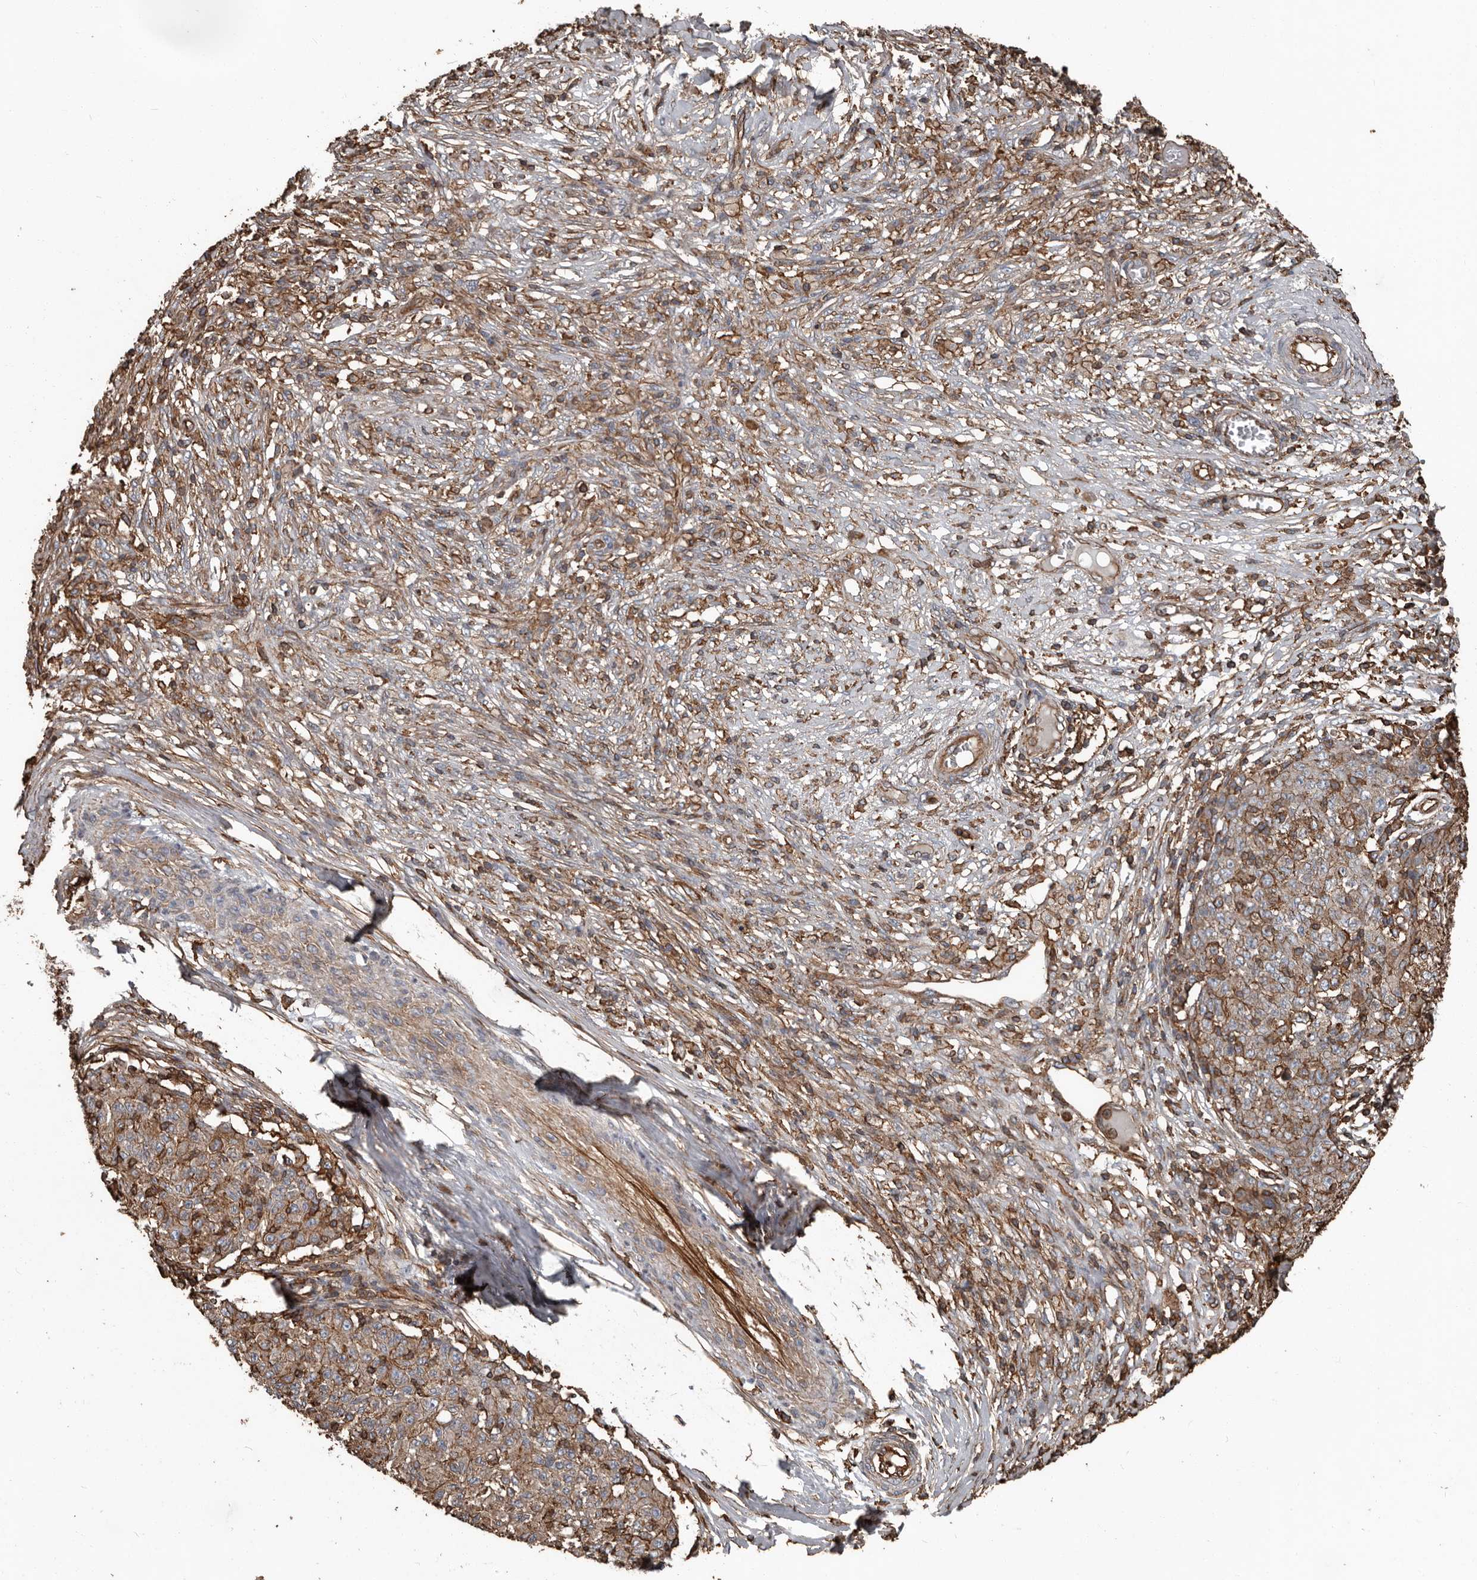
{"staining": {"intensity": "moderate", "quantity": "<25%", "location": "cytoplasmic/membranous"}, "tissue": "ovarian cancer", "cell_type": "Tumor cells", "image_type": "cancer", "snomed": [{"axis": "morphology", "description": "Carcinoma, endometroid"}, {"axis": "topography", "description": "Ovary"}], "caption": "Ovarian cancer was stained to show a protein in brown. There is low levels of moderate cytoplasmic/membranous expression in approximately <25% of tumor cells. The staining is performed using DAB brown chromogen to label protein expression. The nuclei are counter-stained blue using hematoxylin.", "gene": "DENND6B", "patient": {"sex": "female", "age": 42}}